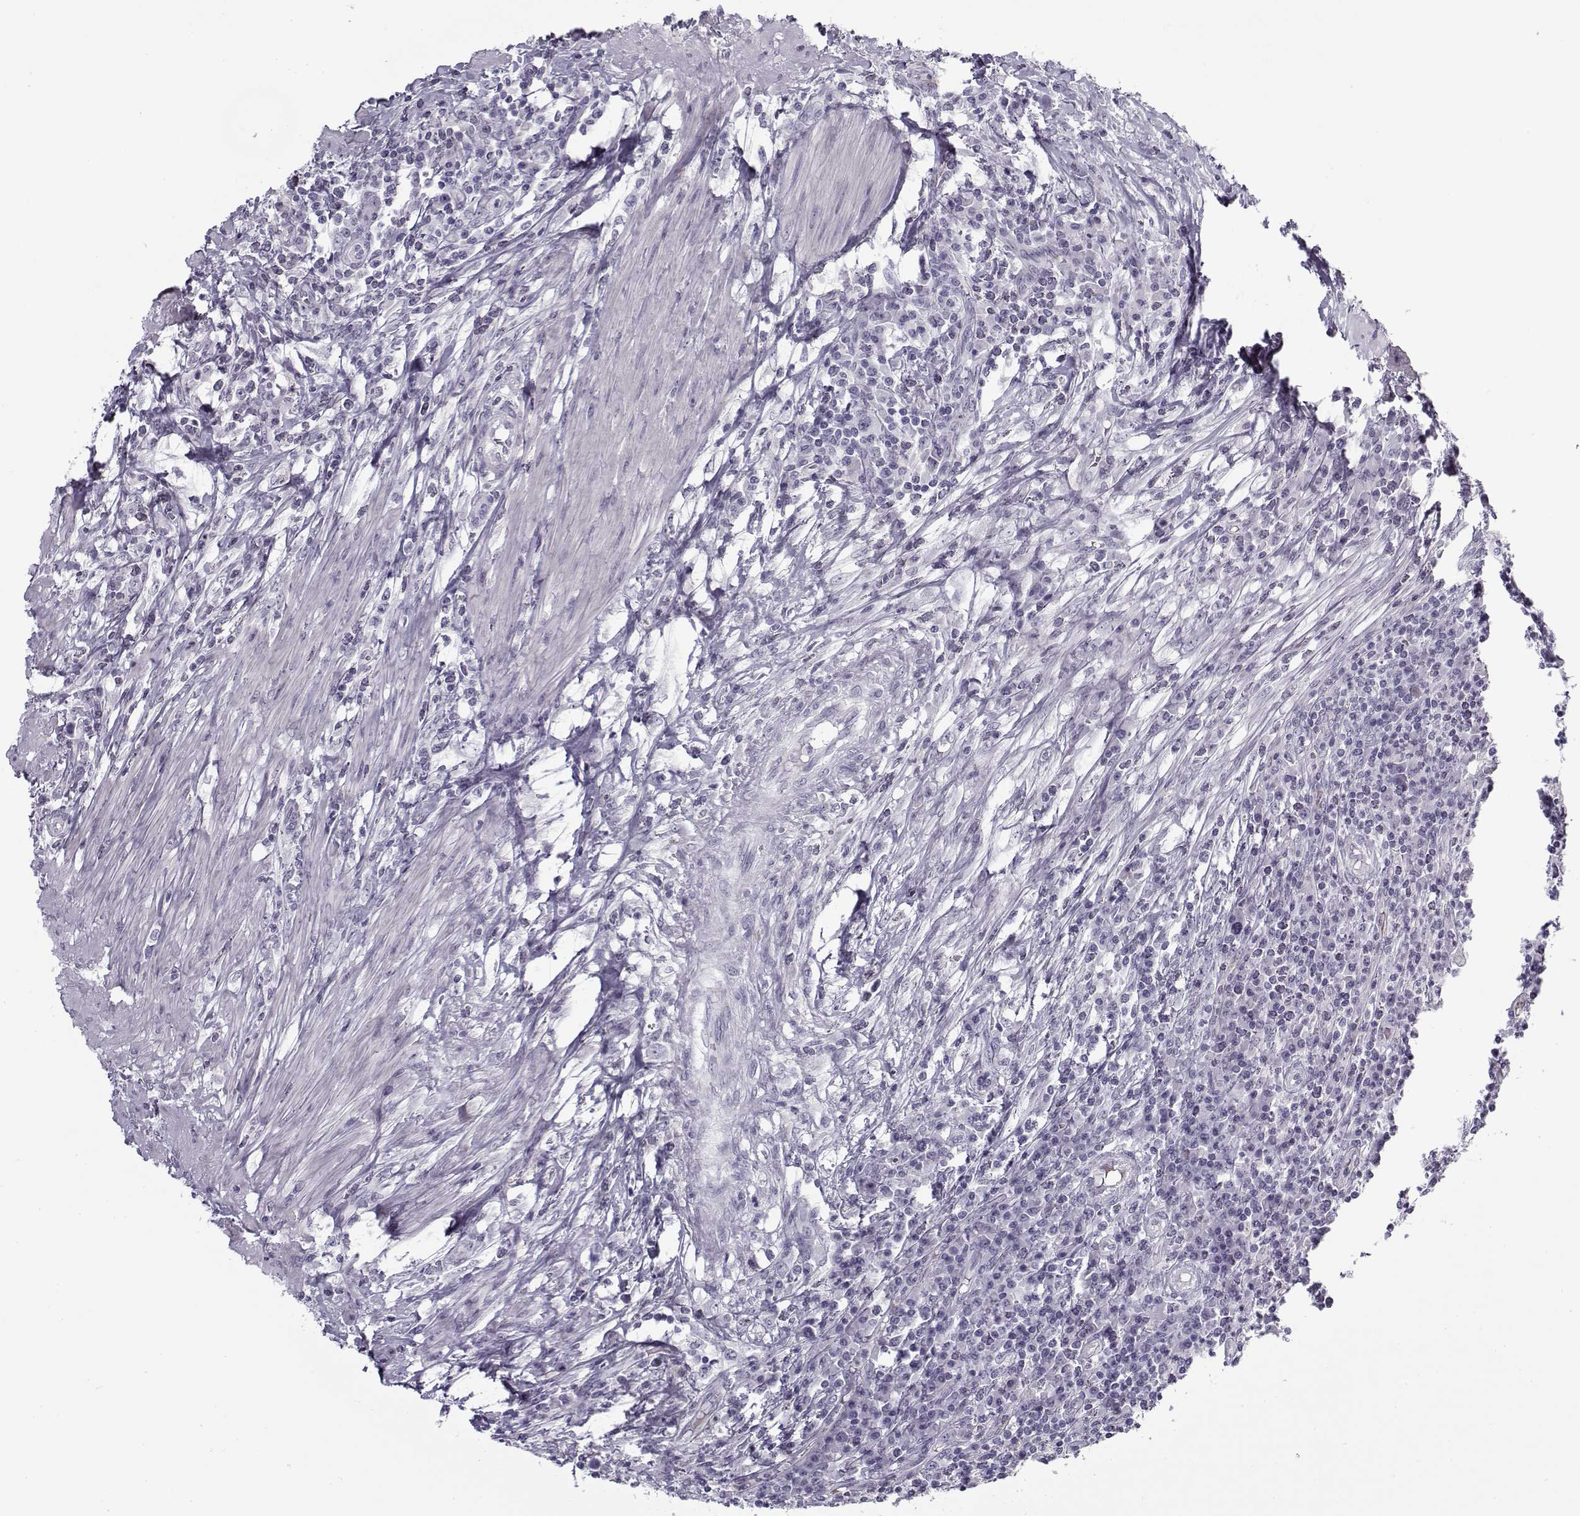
{"staining": {"intensity": "negative", "quantity": "none", "location": "none"}, "tissue": "colorectal cancer", "cell_type": "Tumor cells", "image_type": "cancer", "snomed": [{"axis": "morphology", "description": "Adenocarcinoma, NOS"}, {"axis": "topography", "description": "Colon"}], "caption": "Histopathology image shows no protein staining in tumor cells of colorectal adenocarcinoma tissue. (Brightfield microscopy of DAB immunohistochemistry (IHC) at high magnification).", "gene": "SNCA", "patient": {"sex": "male", "age": 53}}